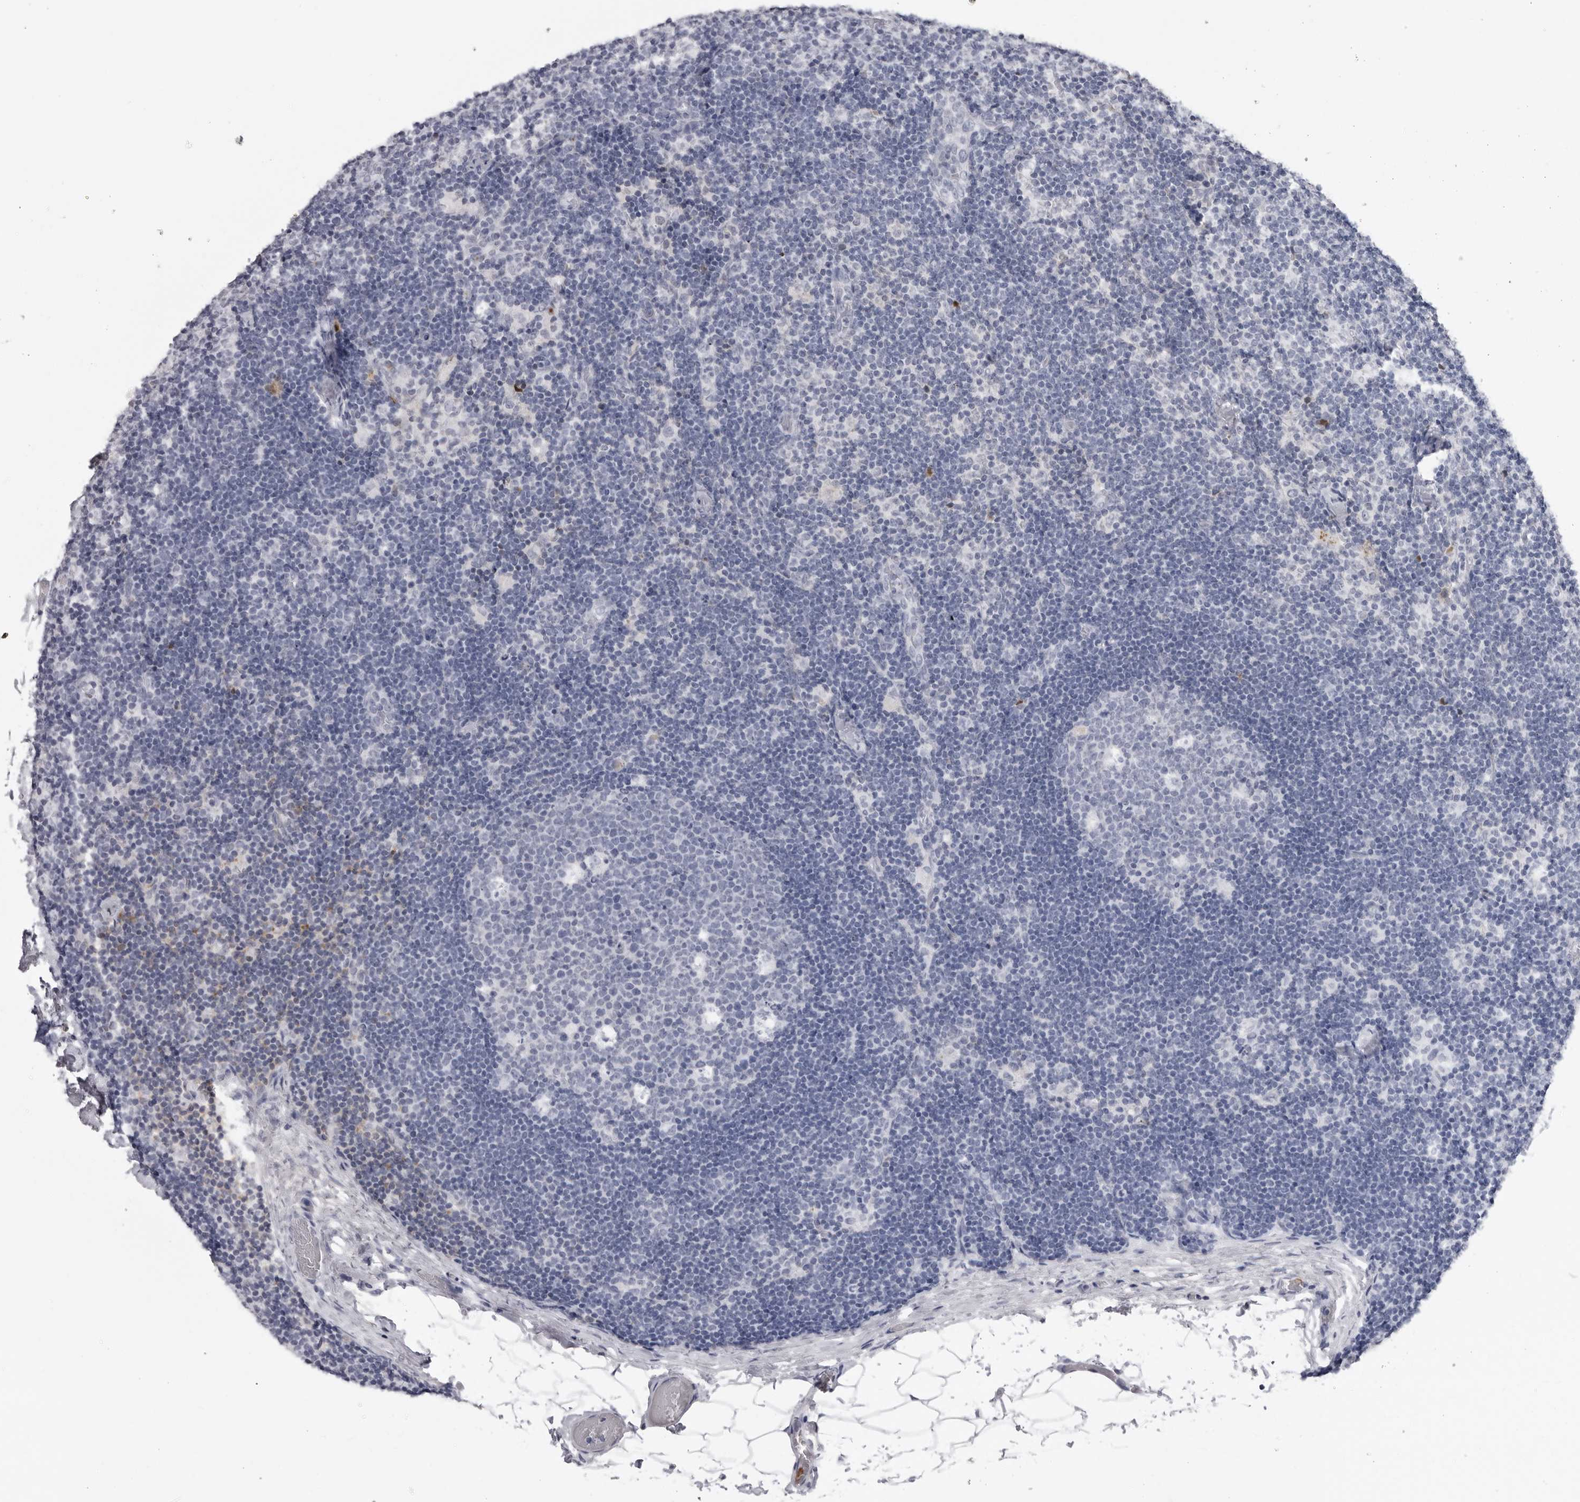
{"staining": {"intensity": "negative", "quantity": "none", "location": "none"}, "tissue": "lymph node", "cell_type": "Germinal center cells", "image_type": "normal", "snomed": [{"axis": "morphology", "description": "Normal tissue, NOS"}, {"axis": "topography", "description": "Lymph node"}], "caption": "Immunohistochemical staining of benign lymph node exhibits no significant staining in germinal center cells.", "gene": "SERPINF2", "patient": {"sex": "female", "age": 22}}